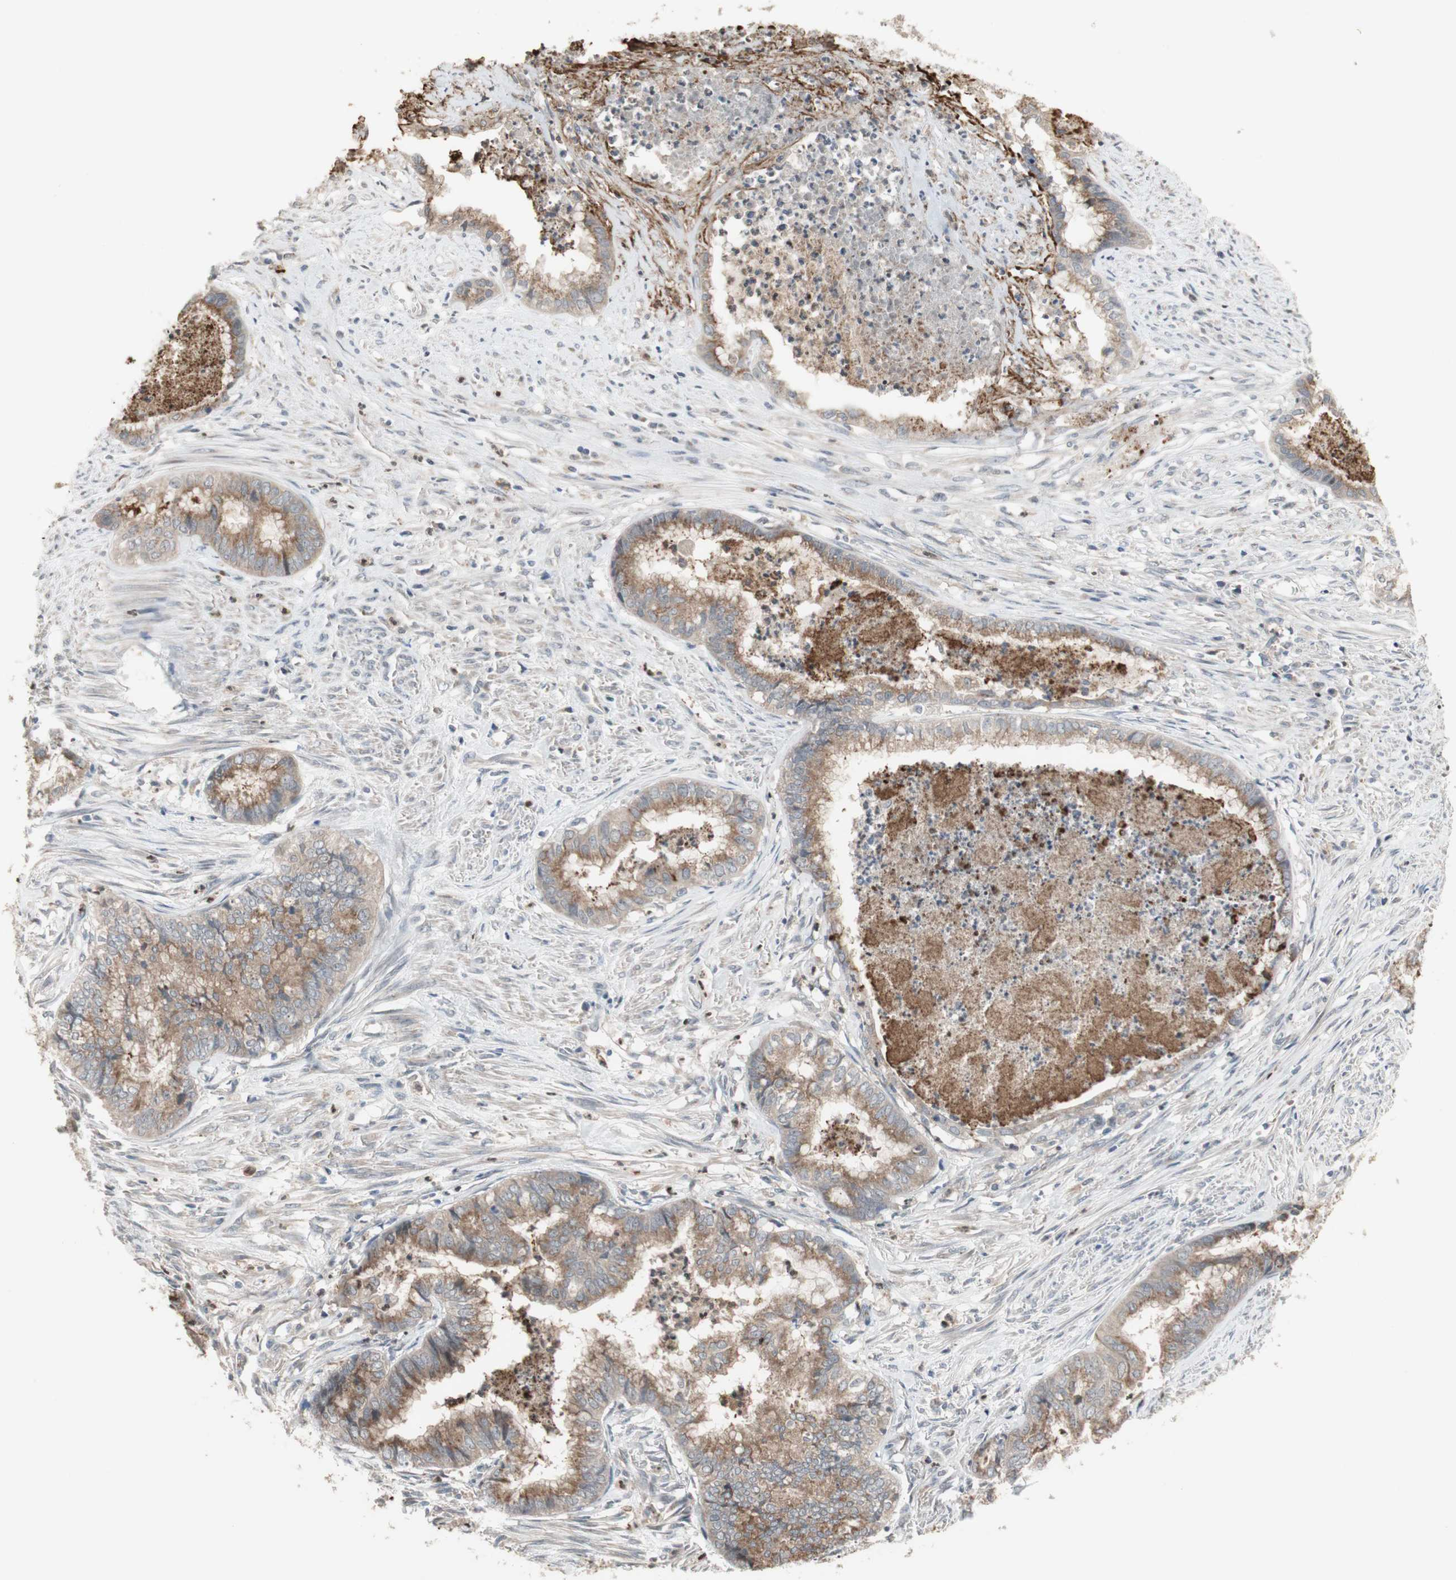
{"staining": {"intensity": "moderate", "quantity": ">75%", "location": "cytoplasmic/membranous"}, "tissue": "endometrial cancer", "cell_type": "Tumor cells", "image_type": "cancer", "snomed": [{"axis": "morphology", "description": "Necrosis, NOS"}, {"axis": "morphology", "description": "Adenocarcinoma, NOS"}, {"axis": "topography", "description": "Endometrium"}], "caption": "Immunohistochemistry image of neoplastic tissue: human endometrial cancer stained using immunohistochemistry reveals medium levels of moderate protein expression localized specifically in the cytoplasmic/membranous of tumor cells, appearing as a cytoplasmic/membranous brown color.", "gene": "SNX4", "patient": {"sex": "female", "age": 79}}